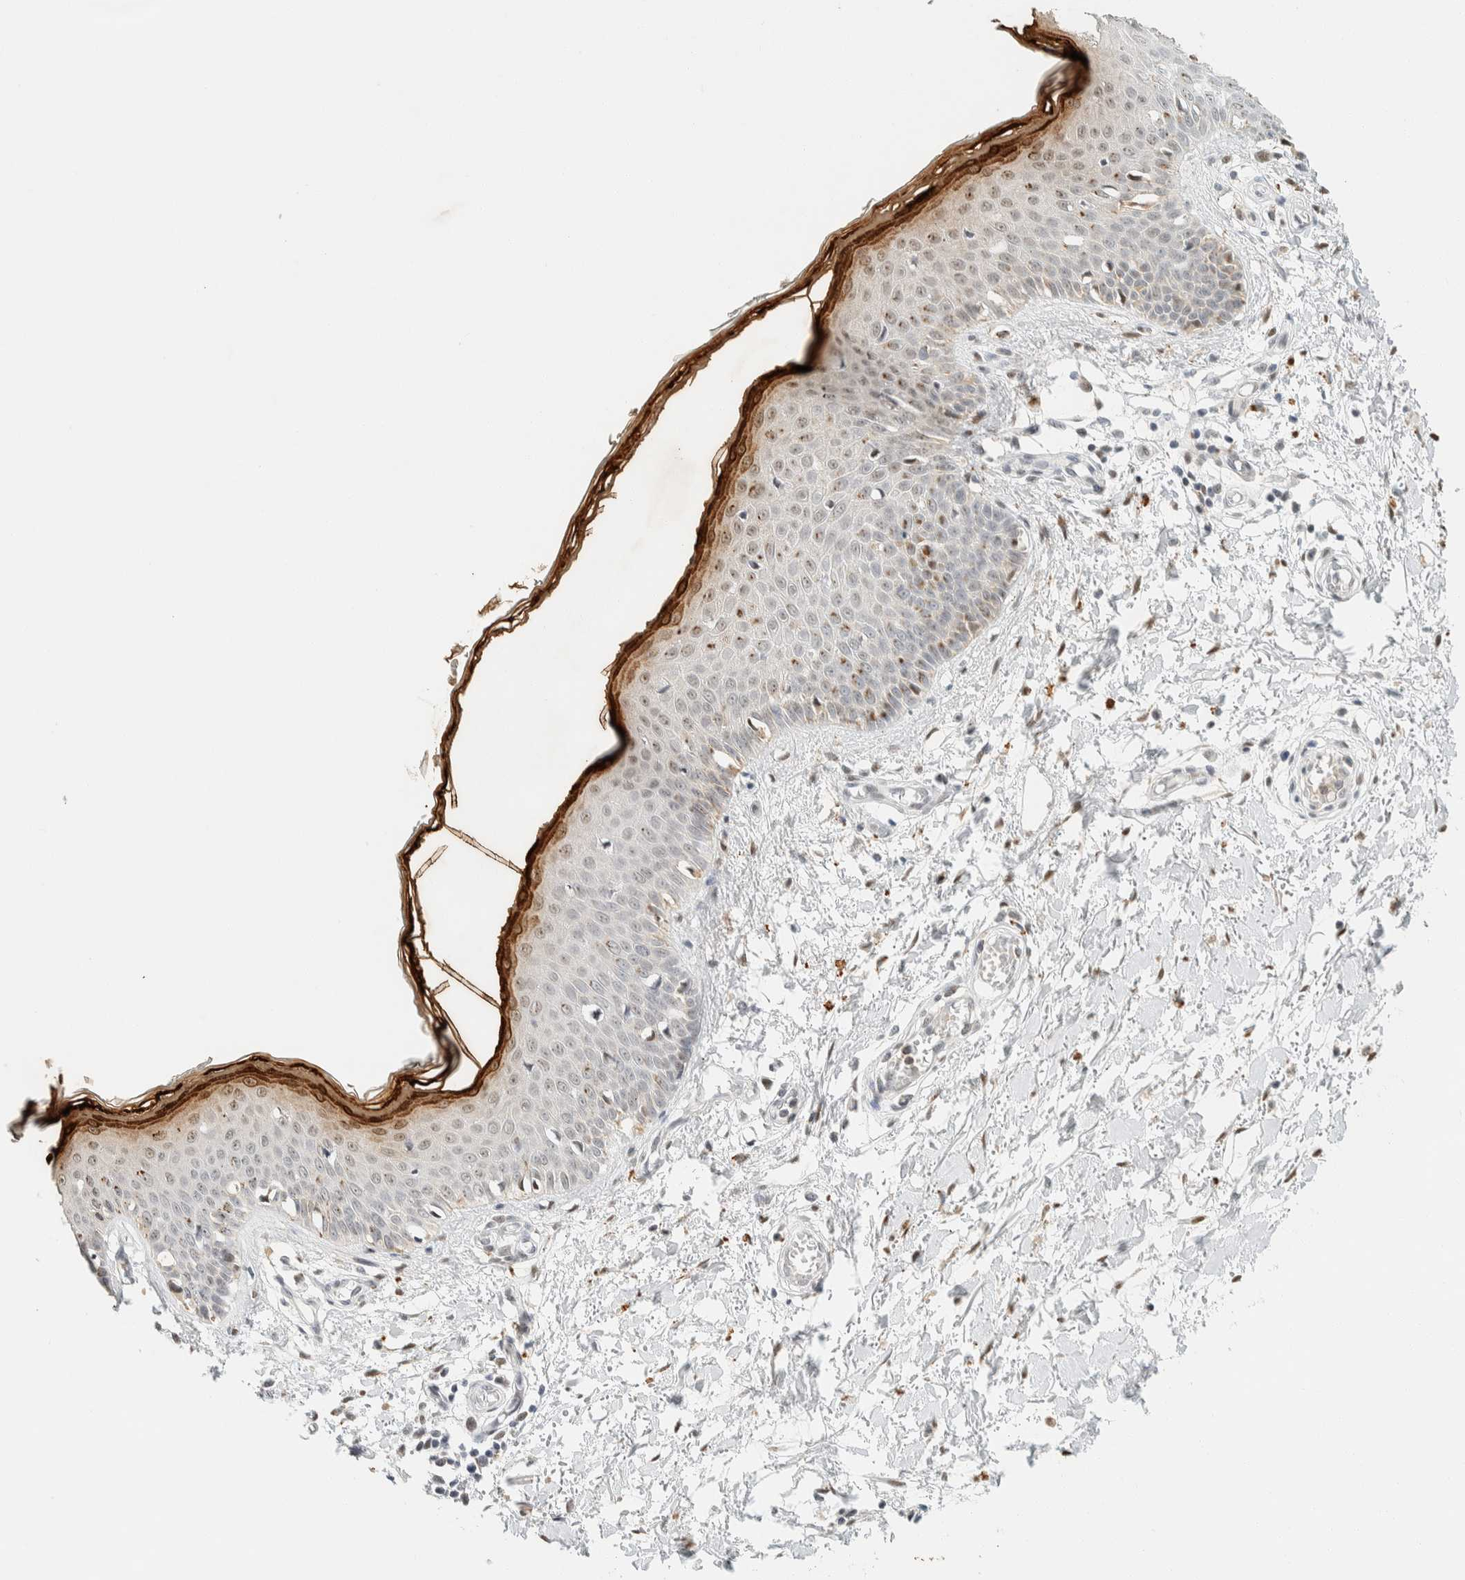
{"staining": {"intensity": "moderate", "quantity": ">75%", "location": "nuclear"}, "tissue": "skin", "cell_type": "Fibroblasts", "image_type": "normal", "snomed": [{"axis": "morphology", "description": "Normal tissue, NOS"}, {"axis": "morphology", "description": "Inflammation, NOS"}, {"axis": "topography", "description": "Skin"}], "caption": "Immunohistochemical staining of normal human skin demonstrates medium levels of moderate nuclear staining in approximately >75% of fibroblasts. (brown staining indicates protein expression, while blue staining denotes nuclei).", "gene": "ZNF683", "patient": {"sex": "female", "age": 44}}